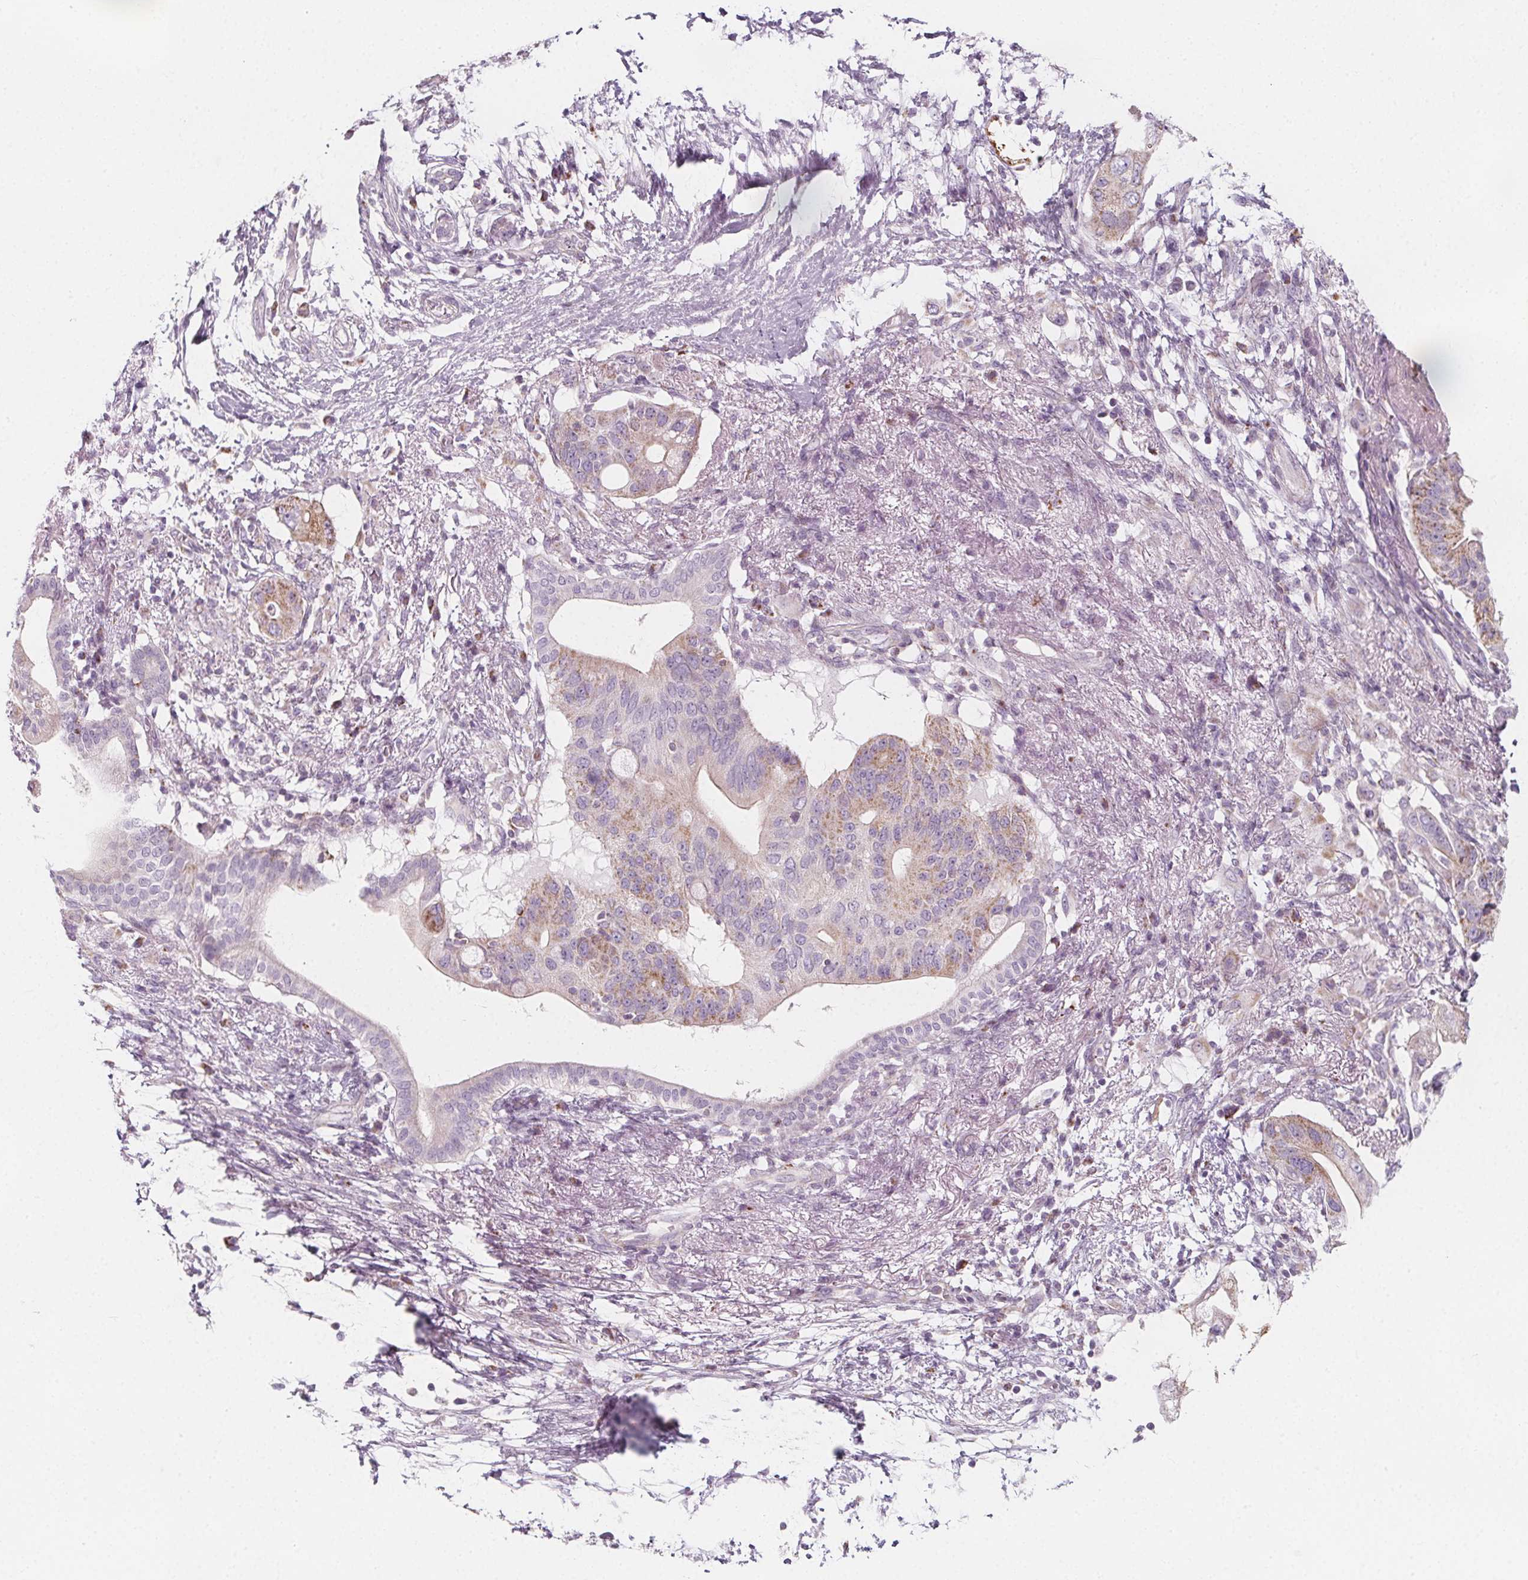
{"staining": {"intensity": "weak", "quantity": "25%-75%", "location": "cytoplasmic/membranous"}, "tissue": "pancreatic cancer", "cell_type": "Tumor cells", "image_type": "cancer", "snomed": [{"axis": "morphology", "description": "Adenocarcinoma, NOS"}, {"axis": "topography", "description": "Pancreas"}], "caption": "Weak cytoplasmic/membranous expression is identified in about 25%-75% of tumor cells in pancreatic cancer. The staining was performed using DAB, with brown indicating positive protein expression. Nuclei are stained blue with hematoxylin.", "gene": "IL17C", "patient": {"sex": "female", "age": 72}}